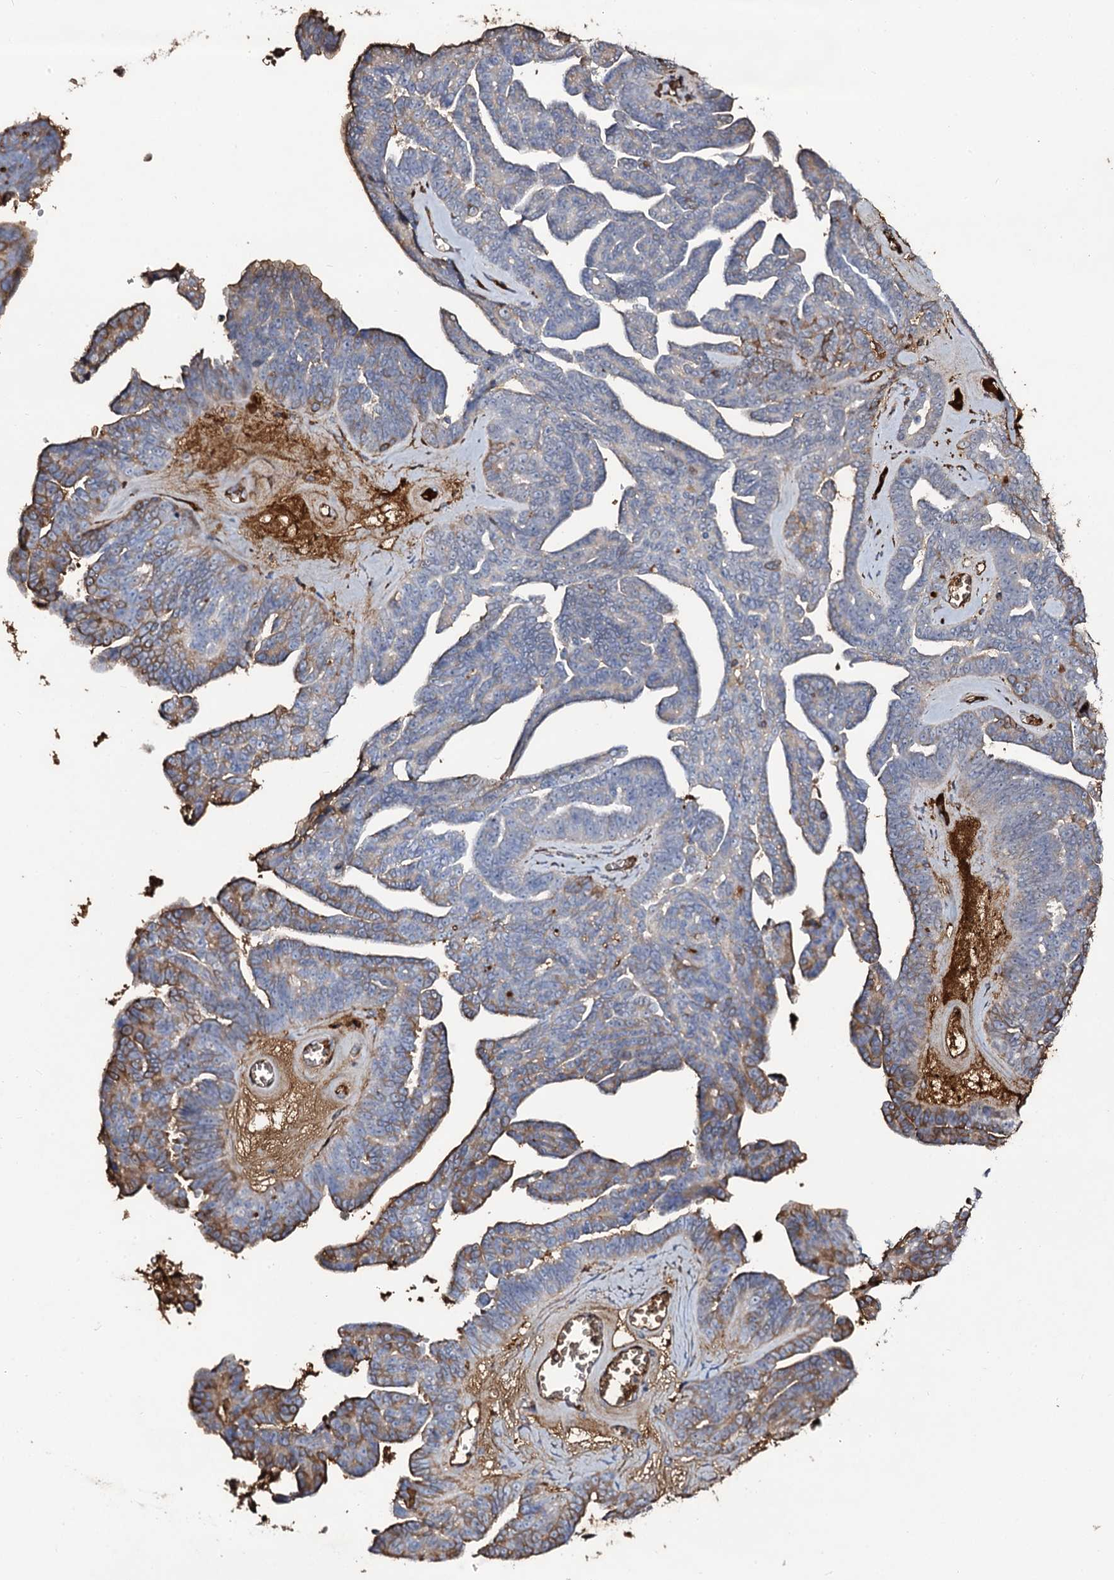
{"staining": {"intensity": "moderate", "quantity": "25%-75%", "location": "cytoplasmic/membranous"}, "tissue": "ovarian cancer", "cell_type": "Tumor cells", "image_type": "cancer", "snomed": [{"axis": "morphology", "description": "Cystadenocarcinoma, serous, NOS"}, {"axis": "topography", "description": "Ovary"}], "caption": "Ovarian serous cystadenocarcinoma stained with IHC demonstrates moderate cytoplasmic/membranous staining in approximately 25%-75% of tumor cells. (IHC, brightfield microscopy, high magnification).", "gene": "EDN1", "patient": {"sex": "female", "age": 79}}